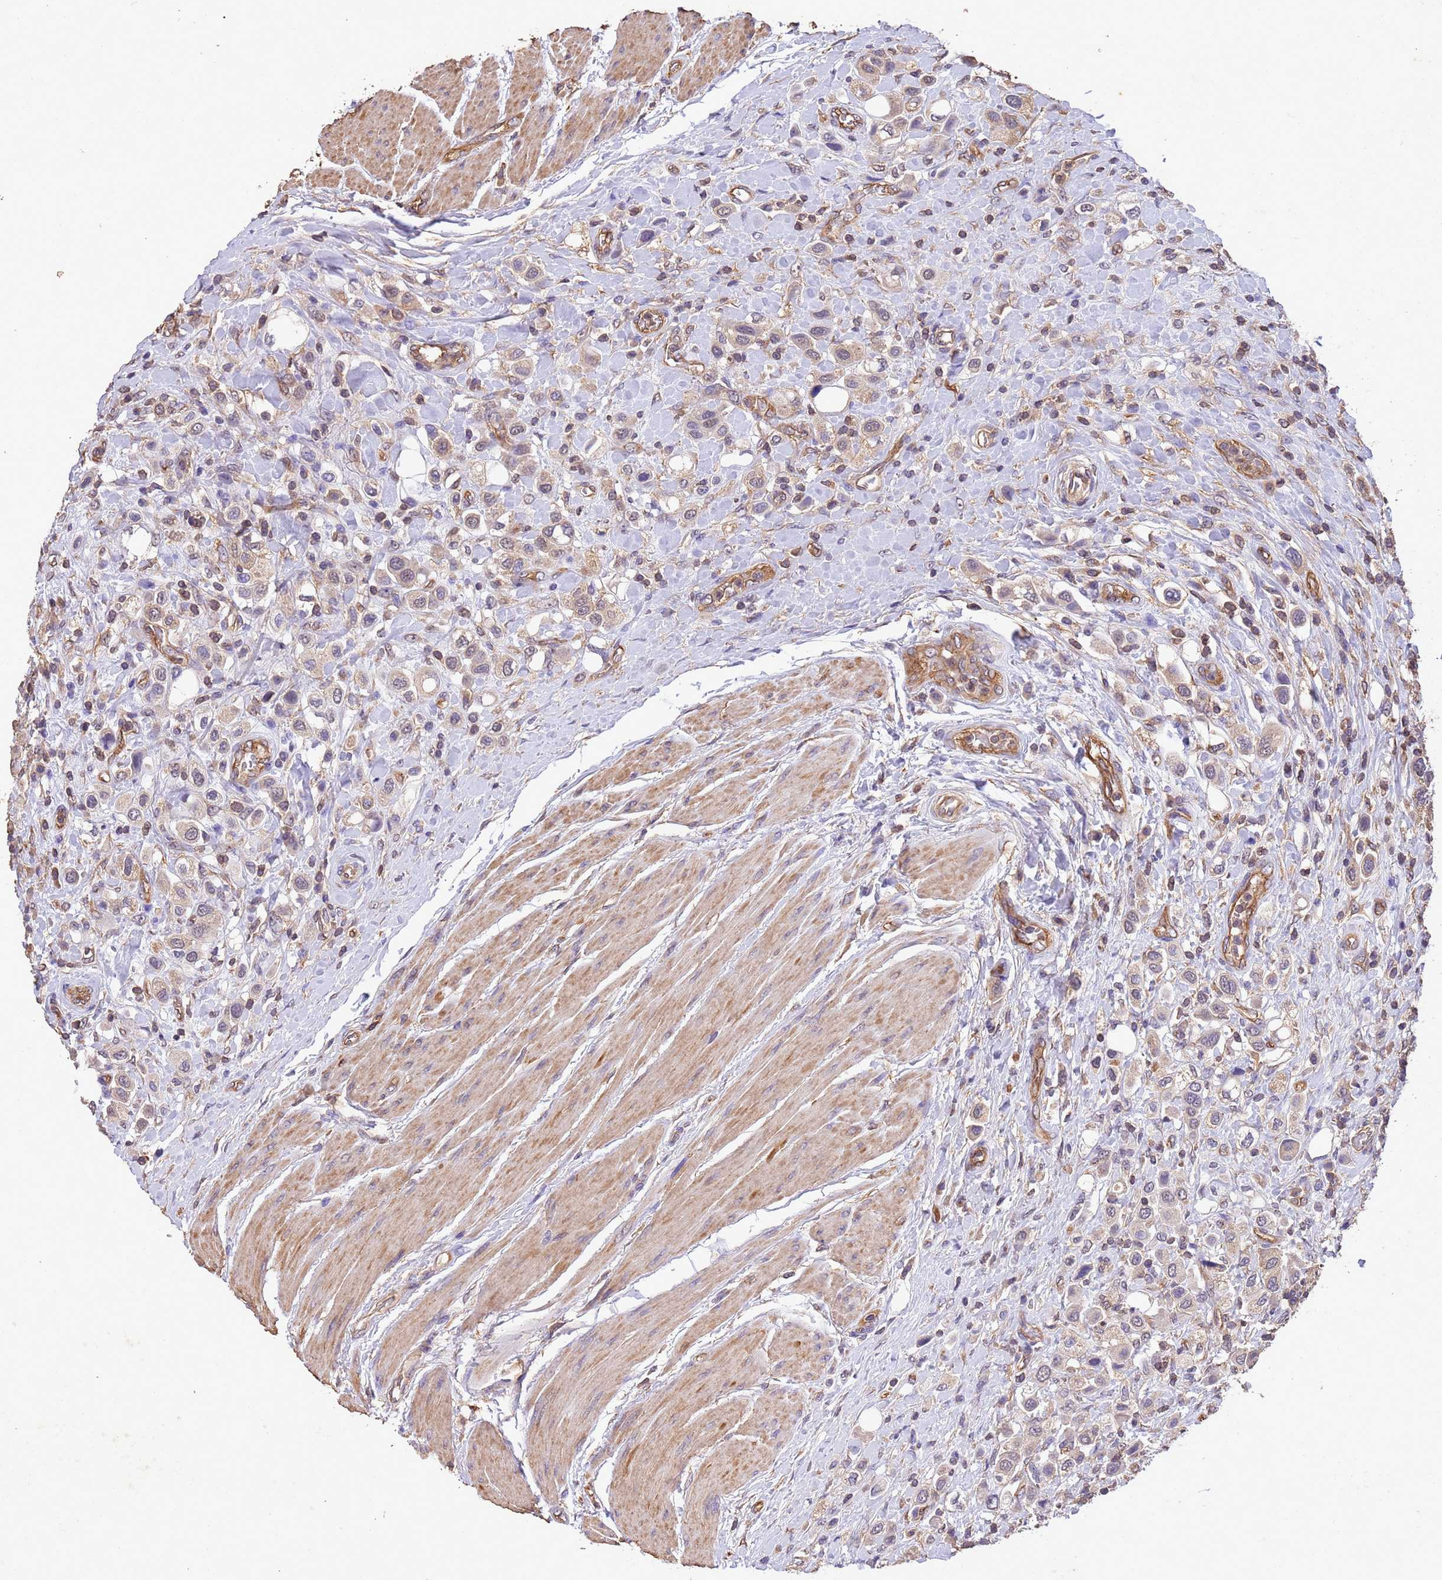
{"staining": {"intensity": "weak", "quantity": "<25%", "location": "cytoplasmic/membranous"}, "tissue": "urothelial cancer", "cell_type": "Tumor cells", "image_type": "cancer", "snomed": [{"axis": "morphology", "description": "Urothelial carcinoma, High grade"}, {"axis": "topography", "description": "Urinary bladder"}], "caption": "Tumor cells show no significant expression in urothelial cancer. (Stains: DAB (3,3'-diaminobenzidine) immunohistochemistry (IHC) with hematoxylin counter stain, Microscopy: brightfield microscopy at high magnification).", "gene": "MTX3", "patient": {"sex": "male", "age": 50}}